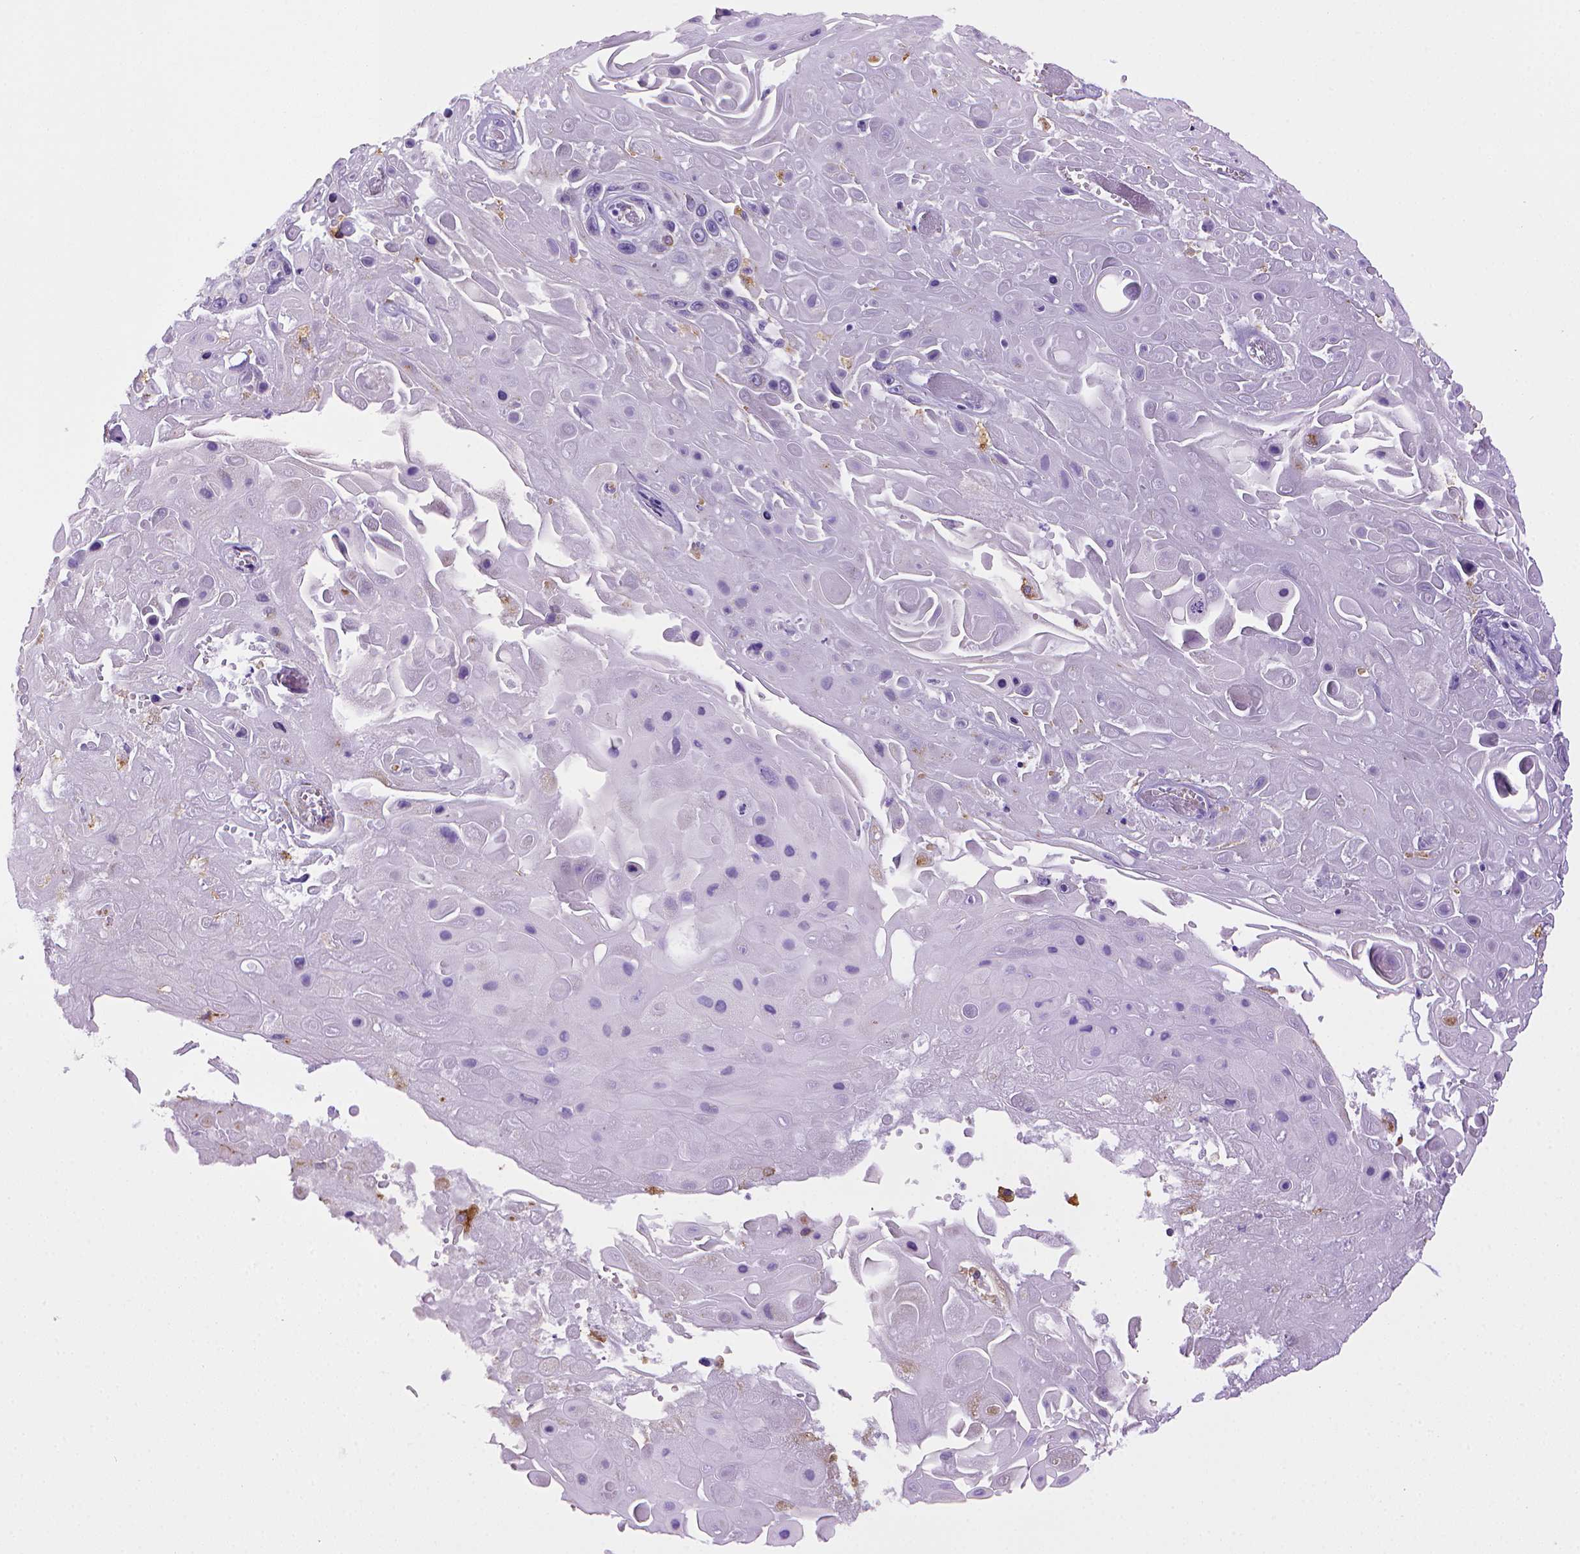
{"staining": {"intensity": "negative", "quantity": "none", "location": "none"}, "tissue": "skin cancer", "cell_type": "Tumor cells", "image_type": "cancer", "snomed": [{"axis": "morphology", "description": "Squamous cell carcinoma, NOS"}, {"axis": "topography", "description": "Skin"}], "caption": "Squamous cell carcinoma (skin) was stained to show a protein in brown. There is no significant positivity in tumor cells.", "gene": "CD68", "patient": {"sex": "male", "age": 82}}